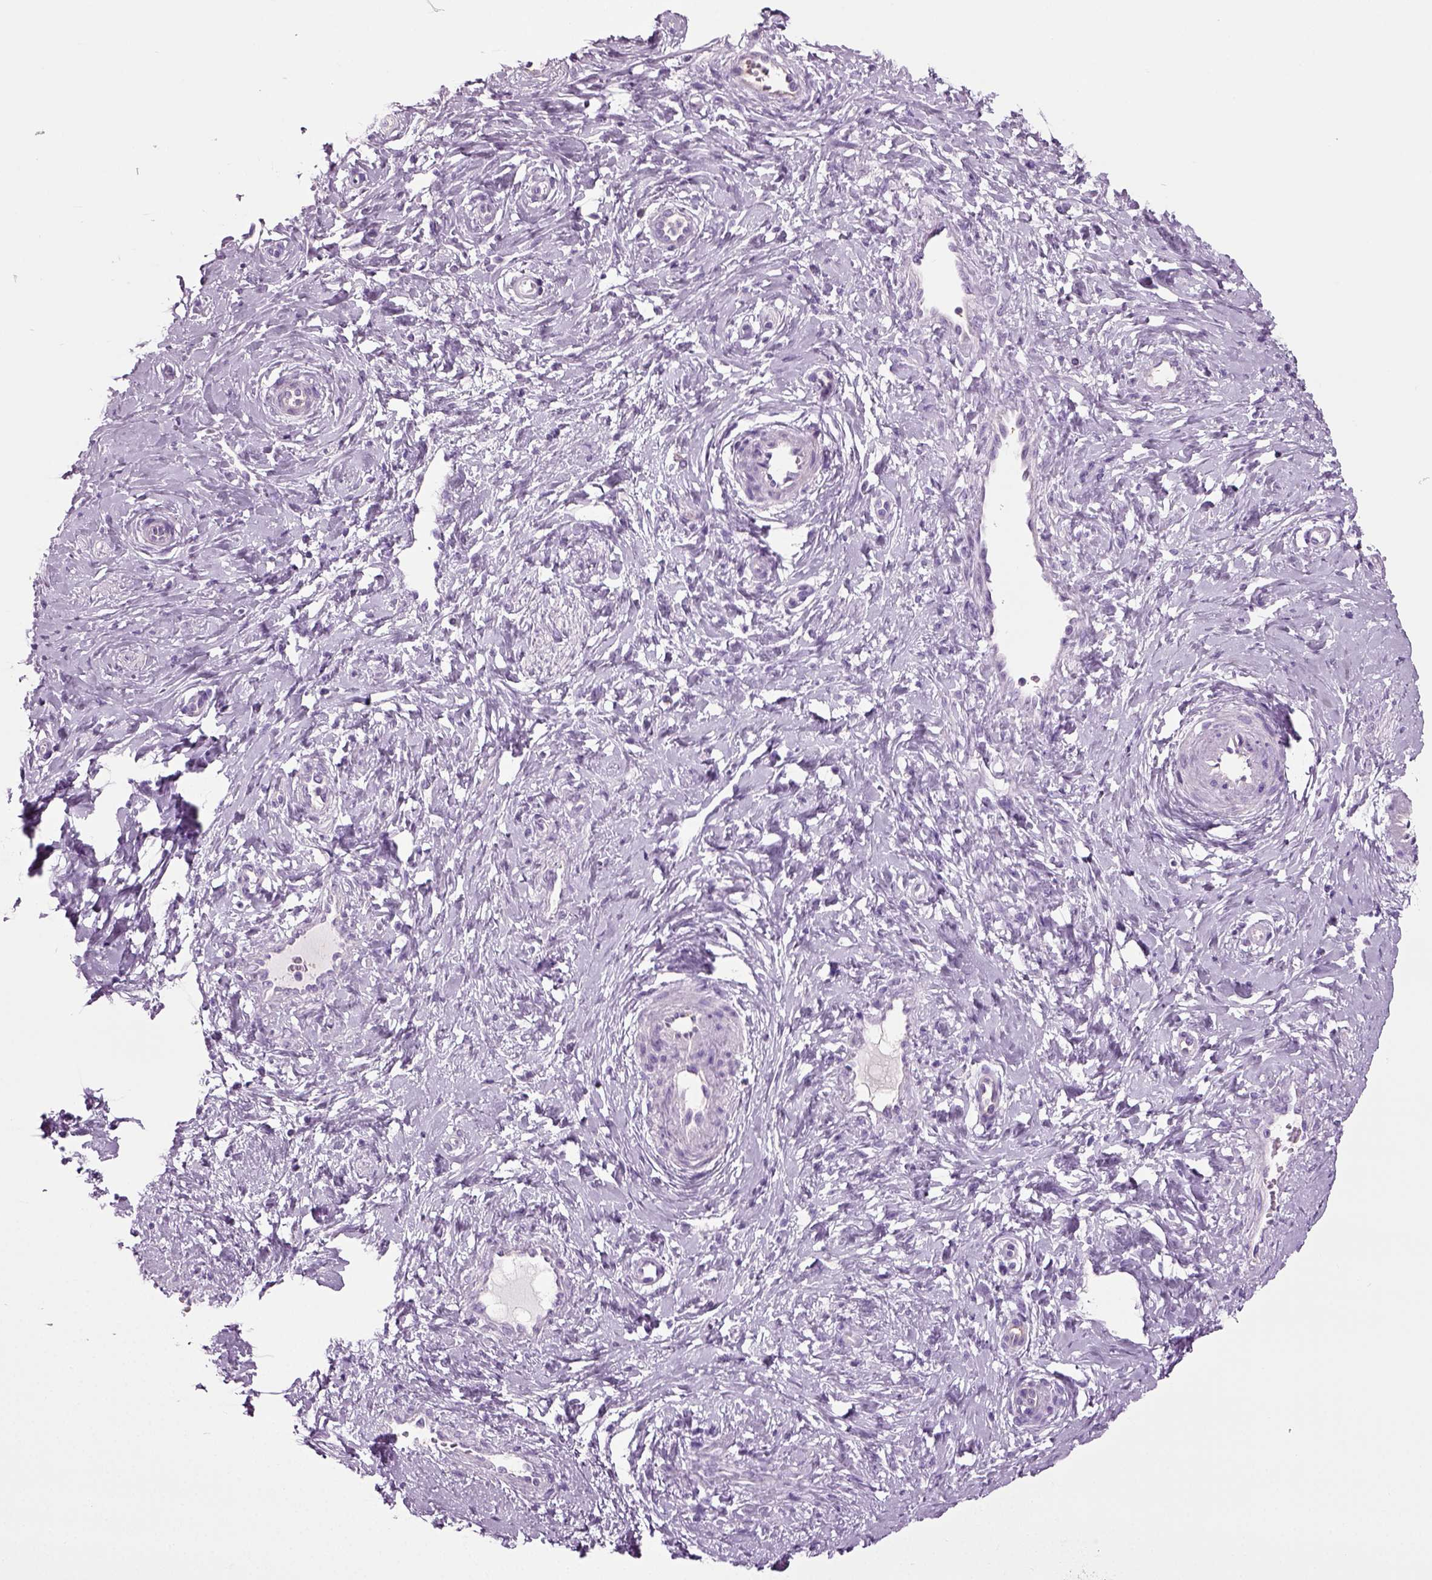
{"staining": {"intensity": "negative", "quantity": "none", "location": "none"}, "tissue": "cervix", "cell_type": "Glandular cells", "image_type": "normal", "snomed": [{"axis": "morphology", "description": "Normal tissue, NOS"}, {"axis": "topography", "description": "Cervix"}], "caption": "Cervix stained for a protein using immunohistochemistry (IHC) shows no staining glandular cells.", "gene": "CD109", "patient": {"sex": "female", "age": 37}}